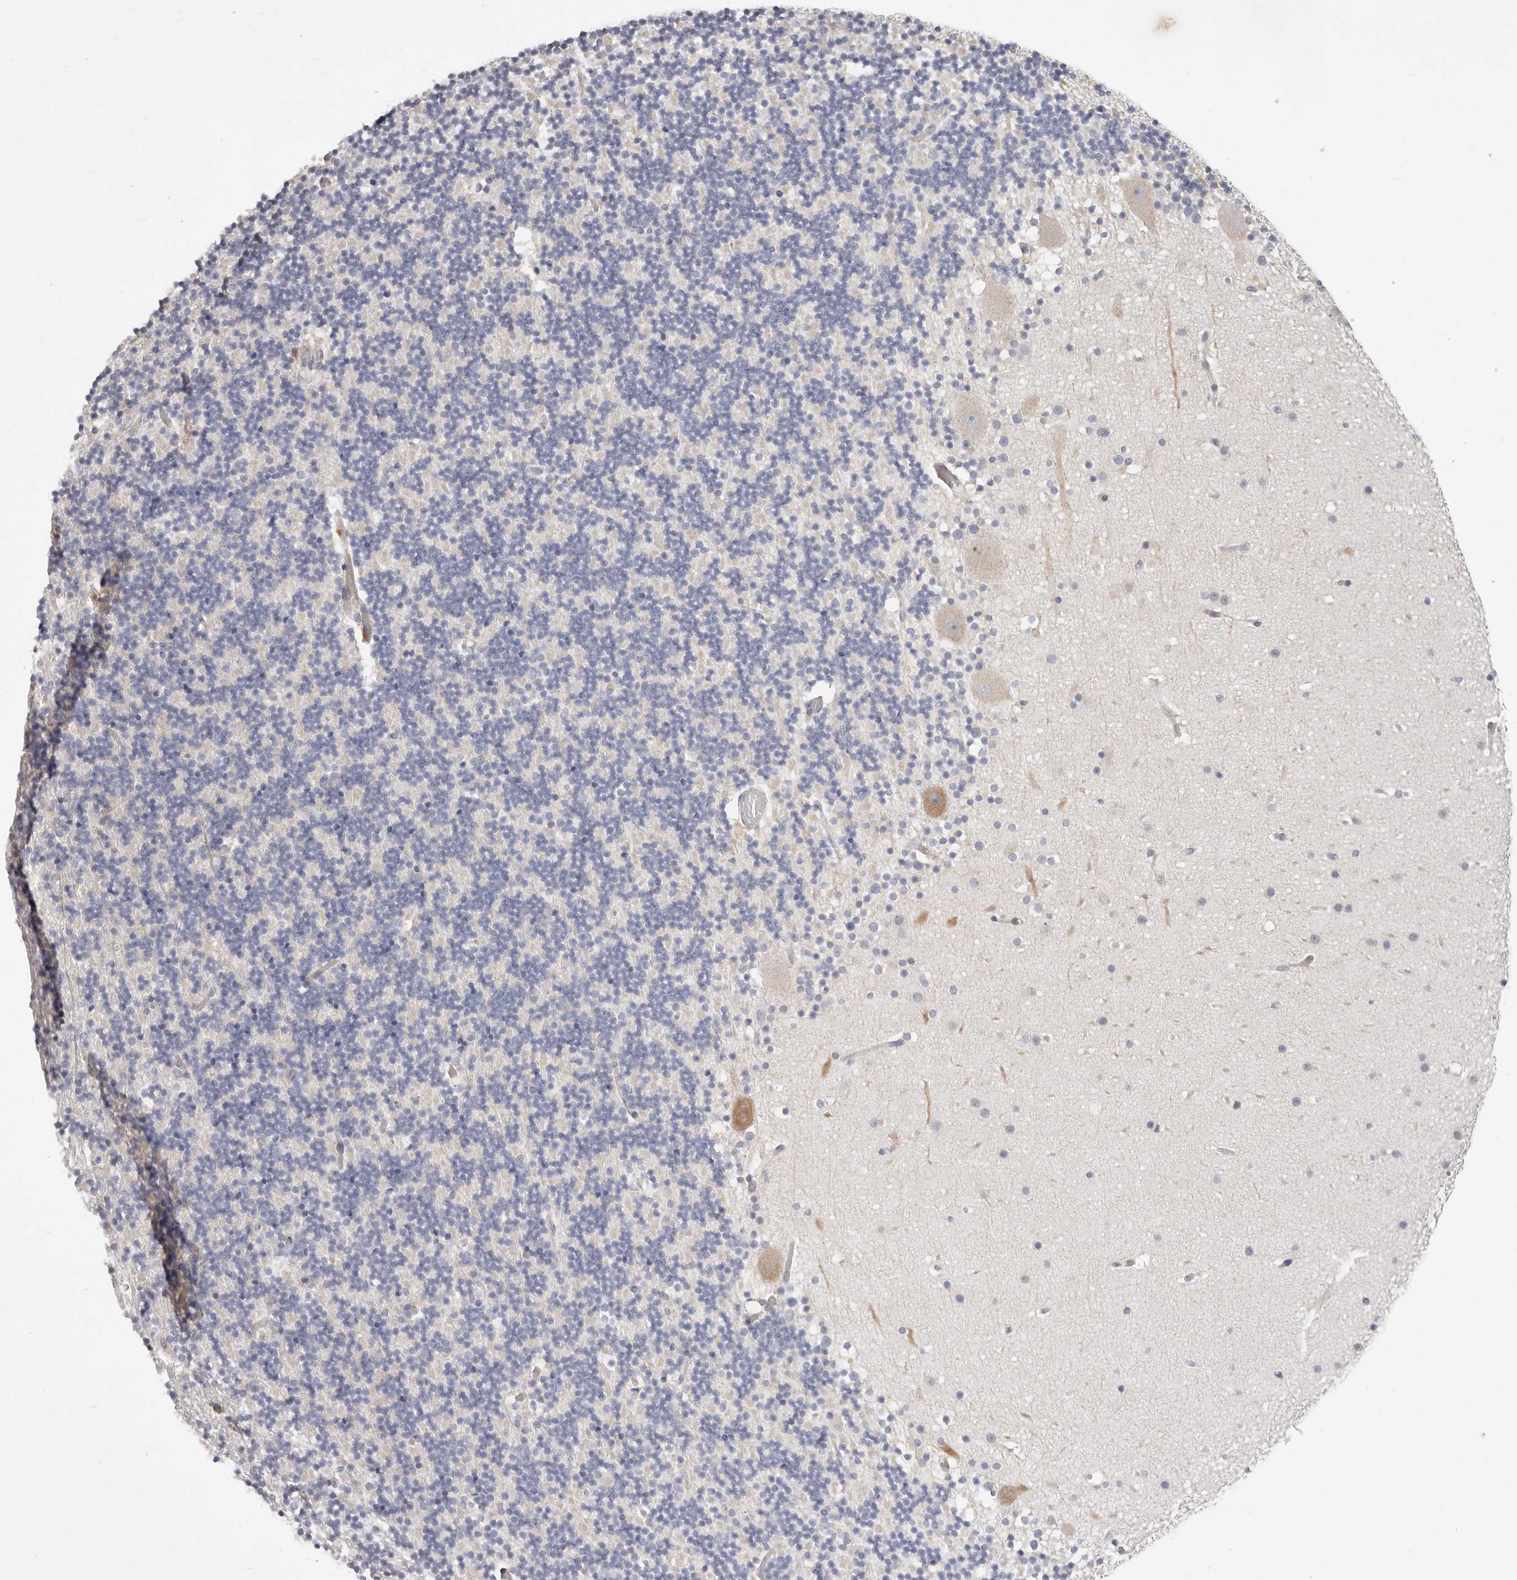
{"staining": {"intensity": "negative", "quantity": "none", "location": "none"}, "tissue": "cerebellum", "cell_type": "Cells in granular layer", "image_type": "normal", "snomed": [{"axis": "morphology", "description": "Normal tissue, NOS"}, {"axis": "topography", "description": "Cerebellum"}], "caption": "An immunohistochemistry (IHC) image of unremarkable cerebellum is shown. There is no staining in cells in granular layer of cerebellum. The staining is performed using DAB (3,3'-diaminobenzidine) brown chromogen with nuclei counter-stained in using hematoxylin.", "gene": "TFB2M", "patient": {"sex": "male", "age": 57}}